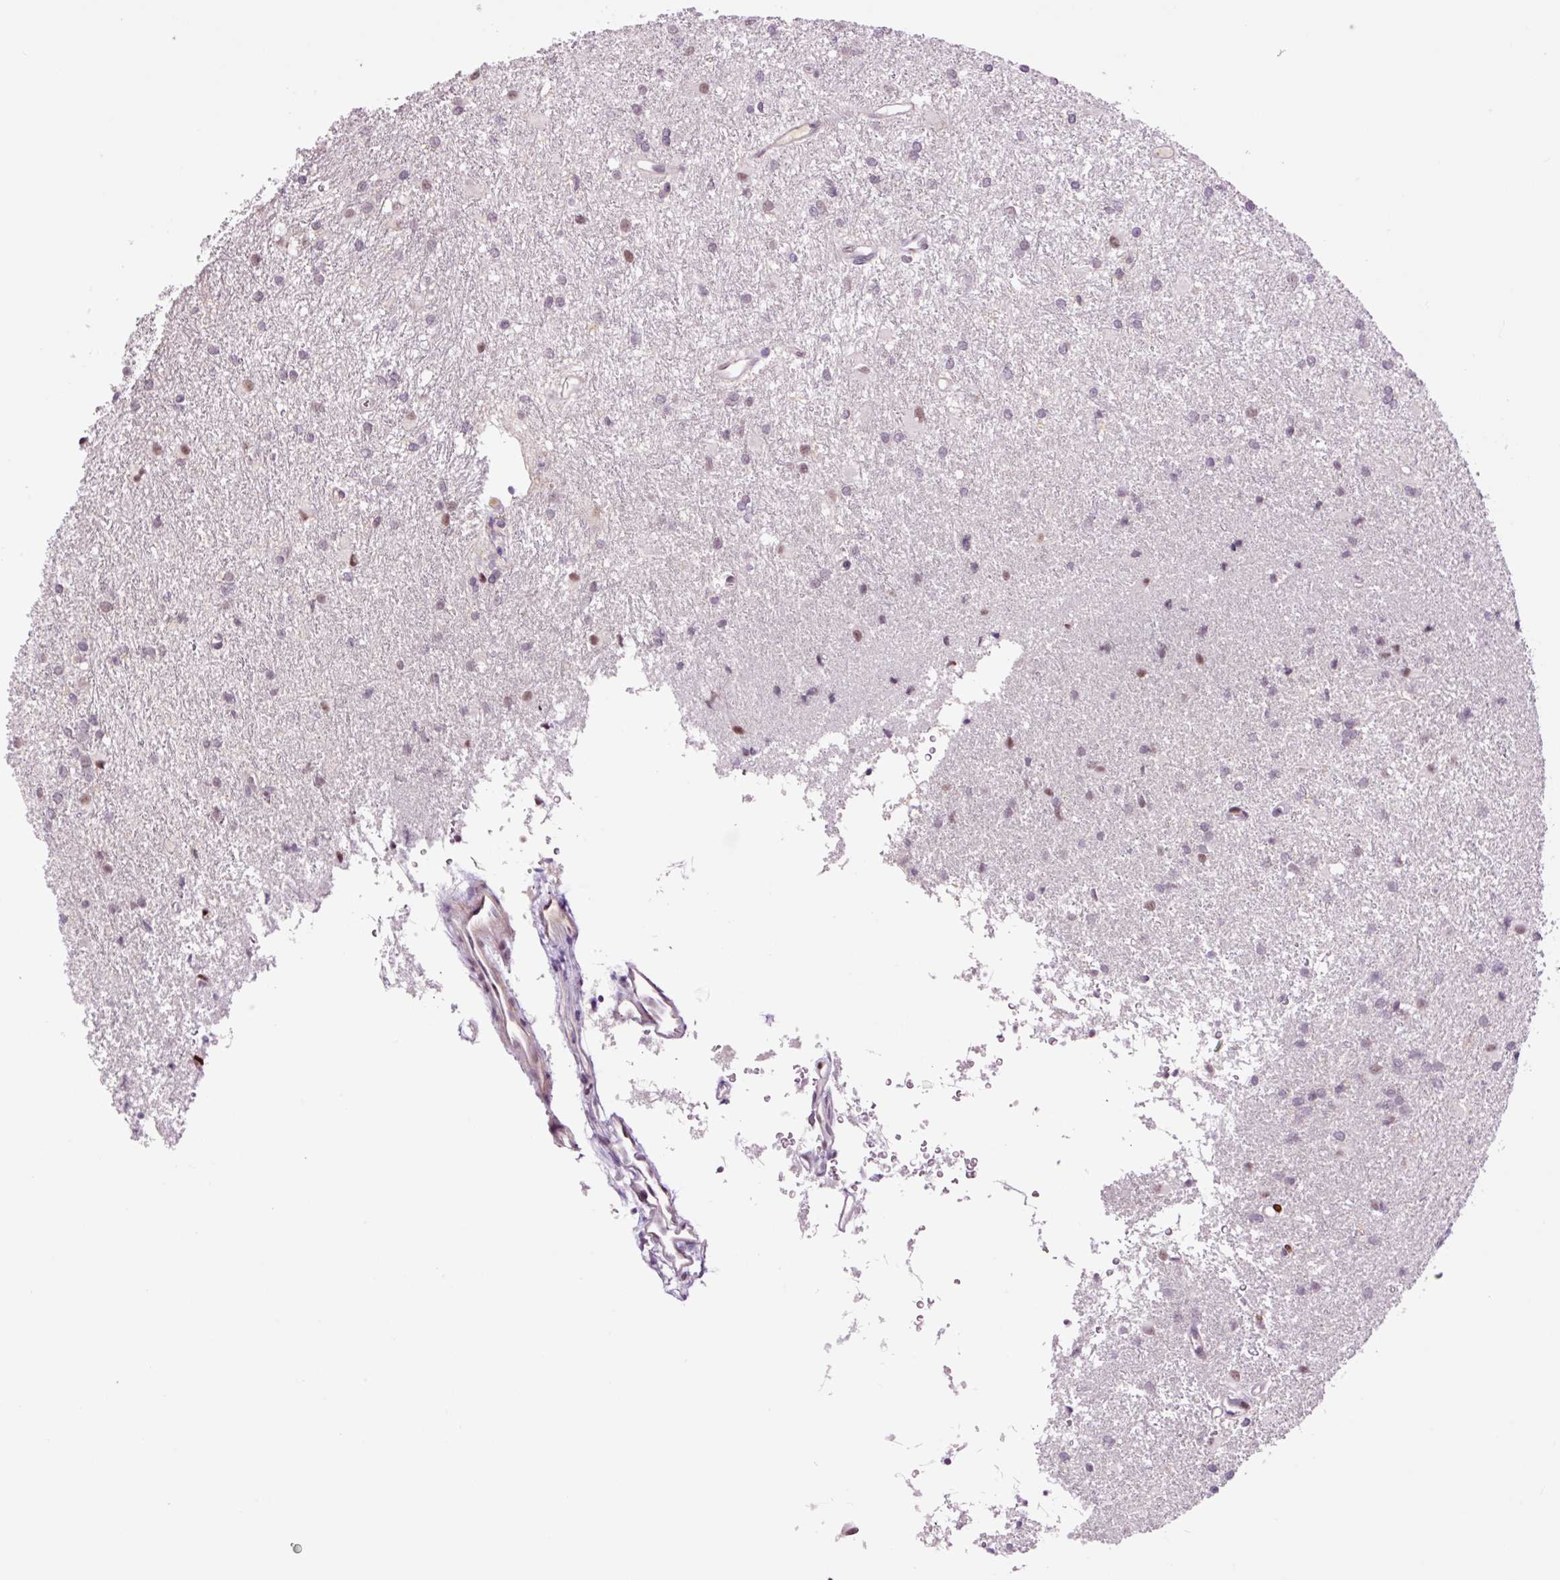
{"staining": {"intensity": "negative", "quantity": "none", "location": "none"}, "tissue": "glioma", "cell_type": "Tumor cells", "image_type": "cancer", "snomed": [{"axis": "morphology", "description": "Glioma, malignant, High grade"}, {"axis": "topography", "description": "Brain"}], "caption": "This image is of malignant high-grade glioma stained with immunohistochemistry to label a protein in brown with the nuclei are counter-stained blue. There is no expression in tumor cells. (Brightfield microscopy of DAB (3,3'-diaminobenzidine) IHC at high magnification).", "gene": "DPPA4", "patient": {"sex": "female", "age": 50}}